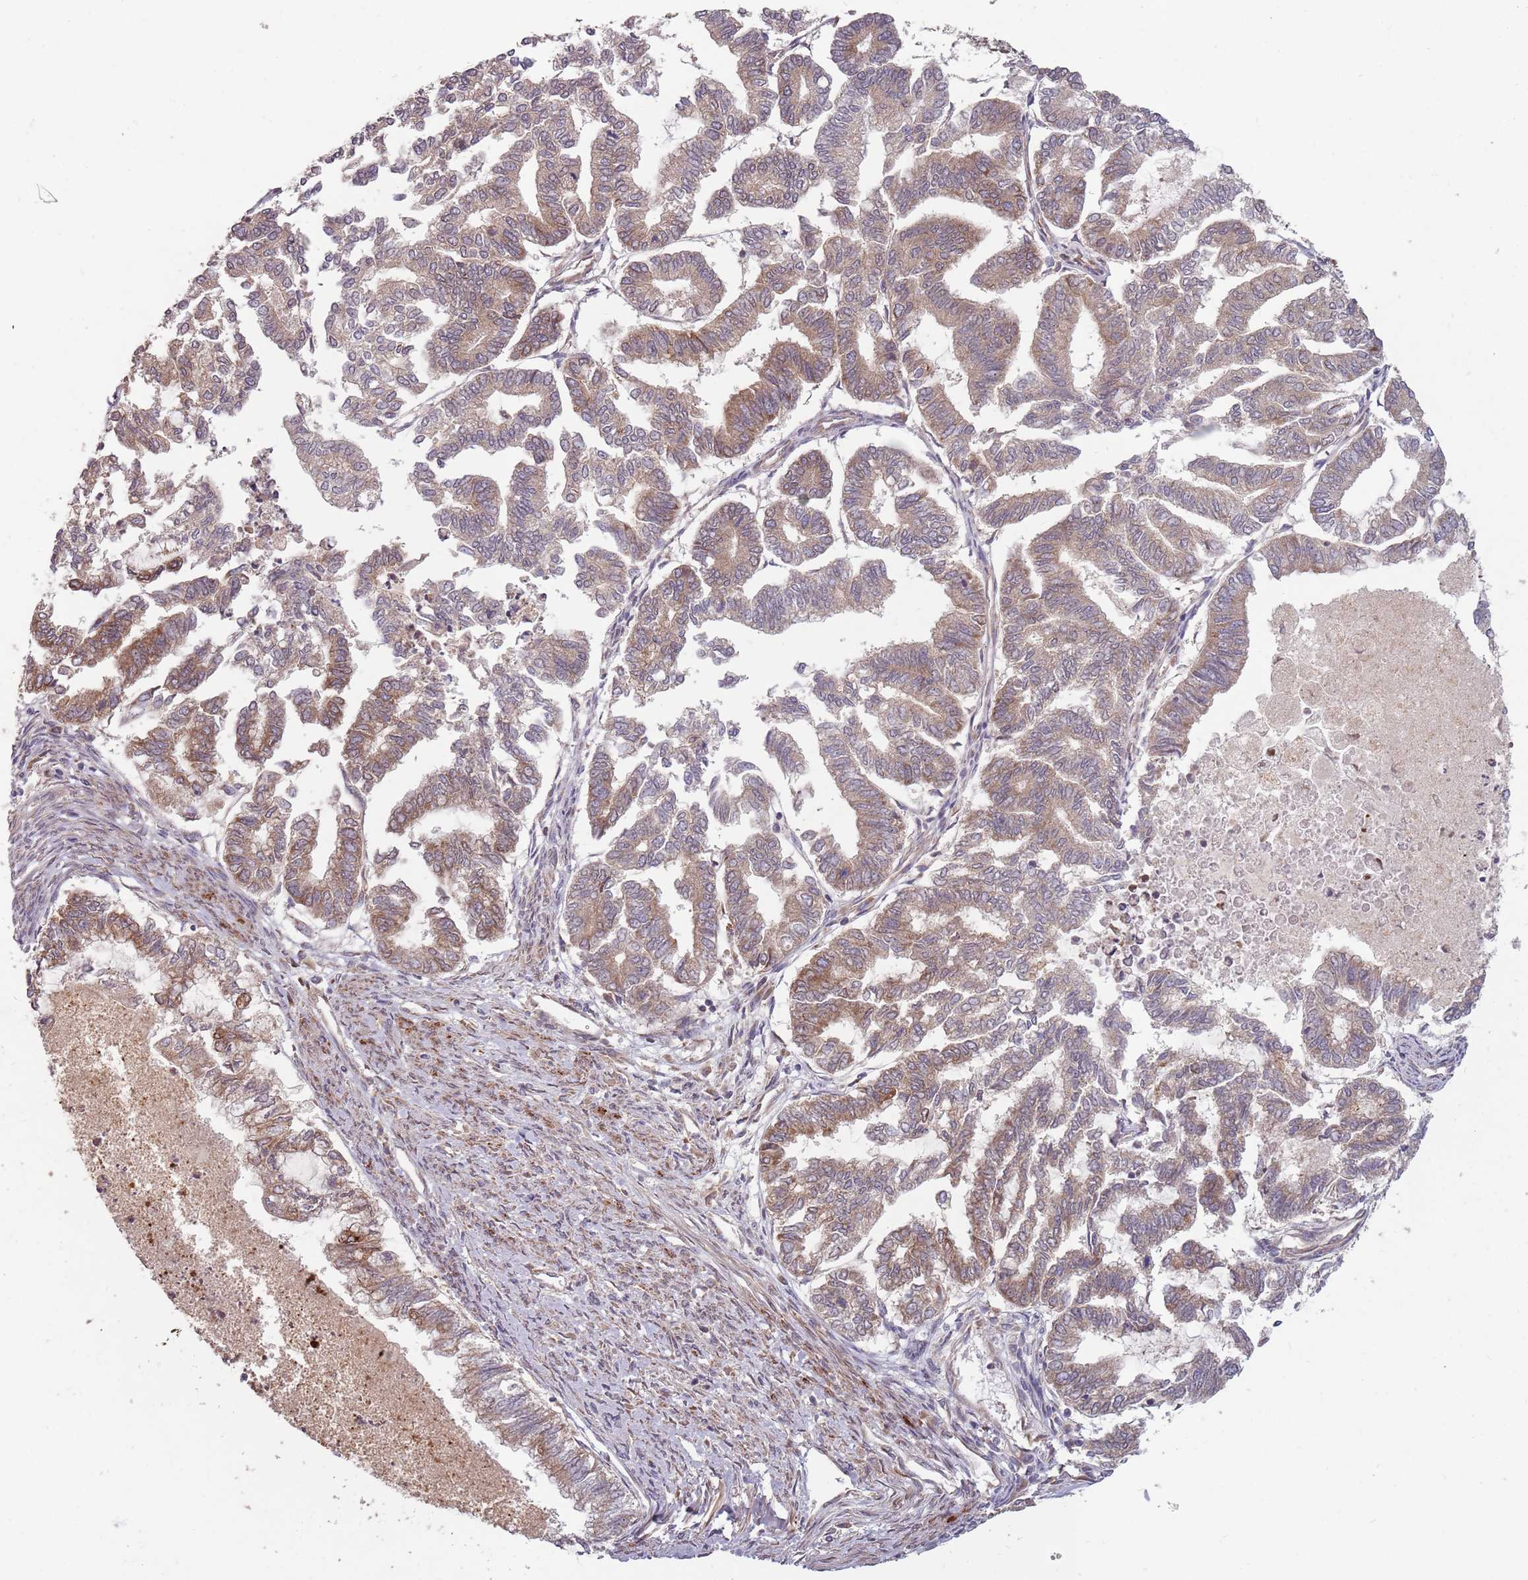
{"staining": {"intensity": "weak", "quantity": ">75%", "location": "cytoplasmic/membranous"}, "tissue": "endometrial cancer", "cell_type": "Tumor cells", "image_type": "cancer", "snomed": [{"axis": "morphology", "description": "Adenocarcinoma, NOS"}, {"axis": "topography", "description": "Endometrium"}], "caption": "A brown stain highlights weak cytoplasmic/membranous staining of a protein in human endometrial adenocarcinoma tumor cells. The protein of interest is shown in brown color, while the nuclei are stained blue.", "gene": "PLD6", "patient": {"sex": "female", "age": 79}}